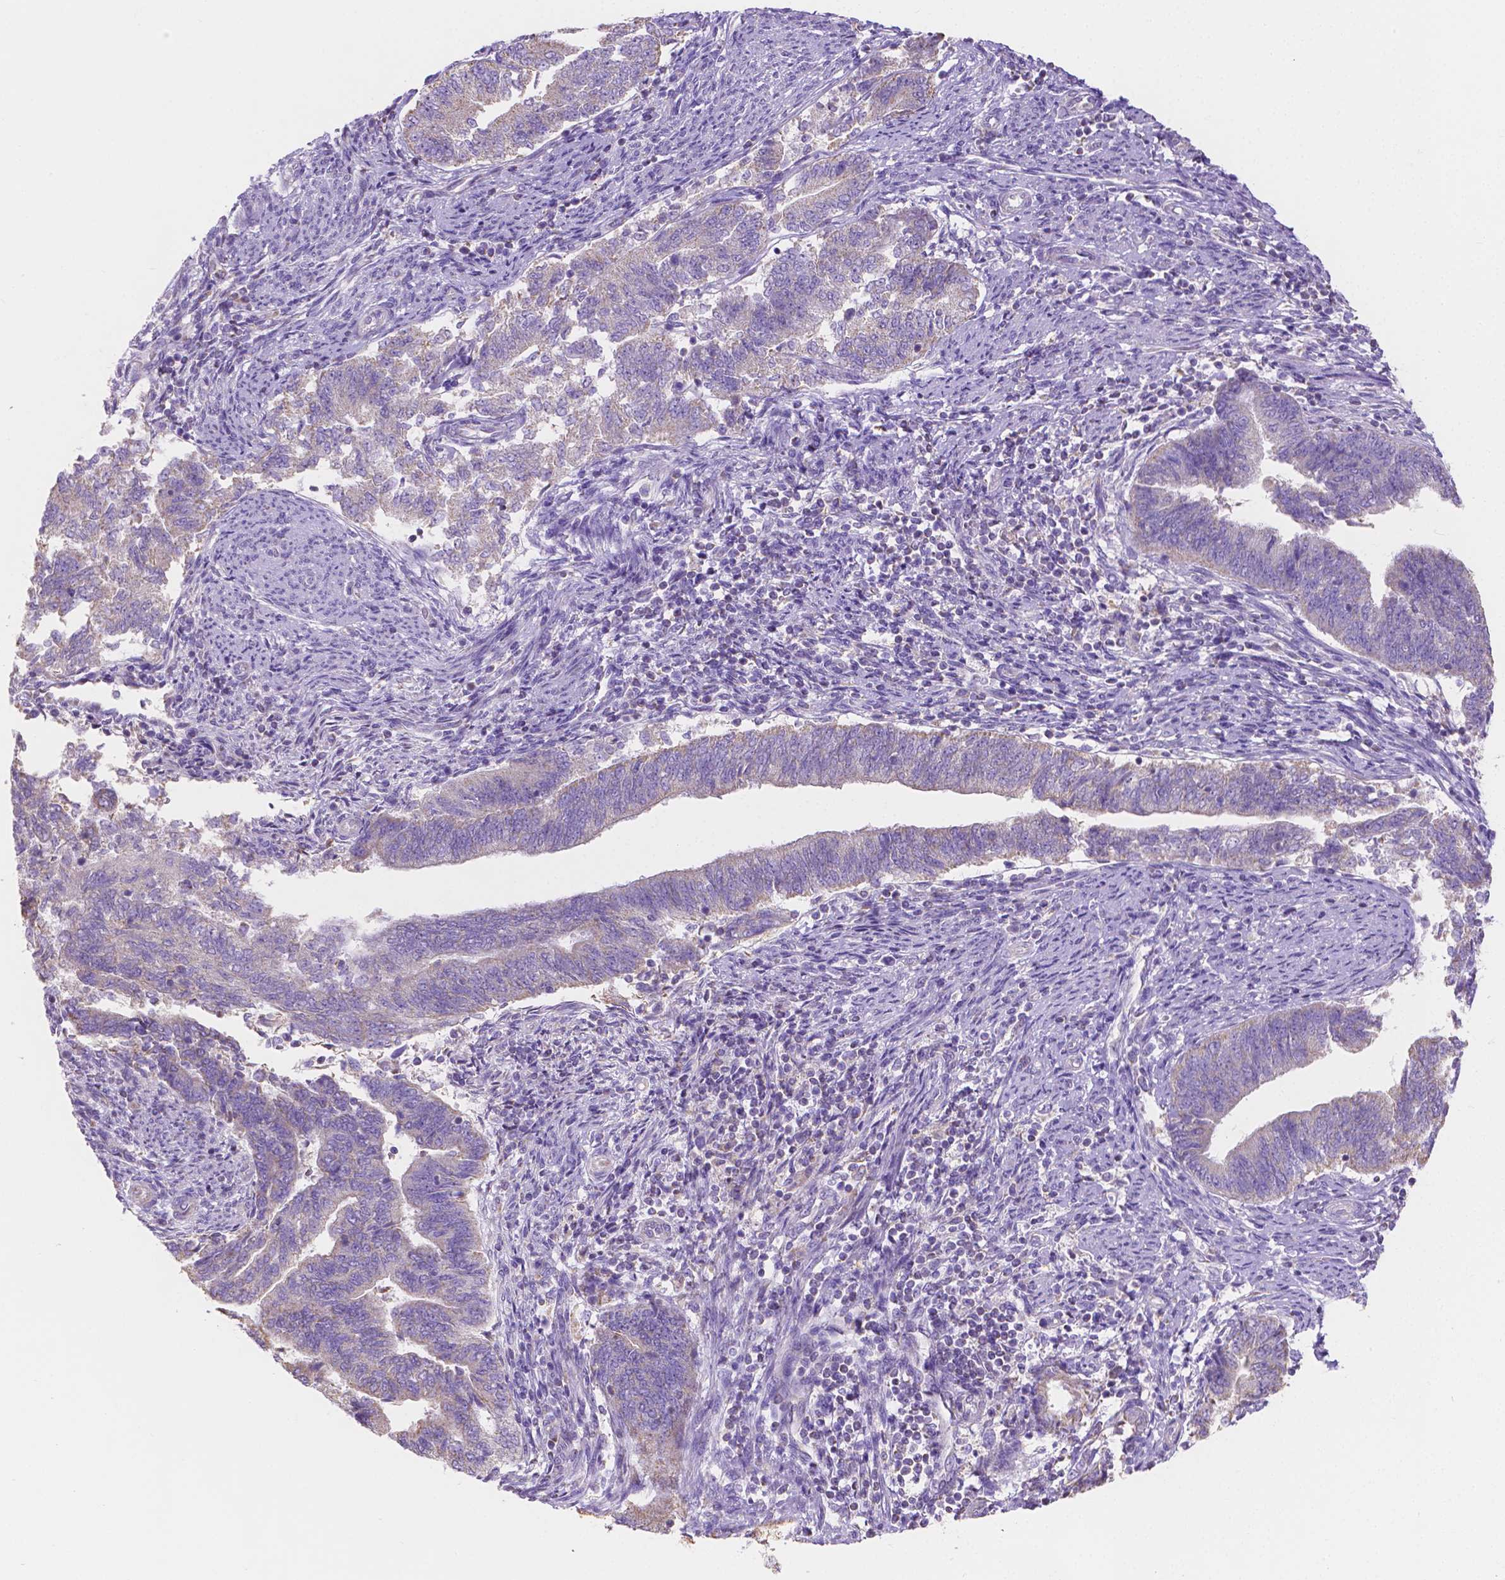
{"staining": {"intensity": "negative", "quantity": "none", "location": "none"}, "tissue": "endometrial cancer", "cell_type": "Tumor cells", "image_type": "cancer", "snomed": [{"axis": "morphology", "description": "Adenocarcinoma, NOS"}, {"axis": "topography", "description": "Endometrium"}], "caption": "Histopathology image shows no protein staining in tumor cells of adenocarcinoma (endometrial) tissue.", "gene": "TMEM130", "patient": {"sex": "female", "age": 65}}